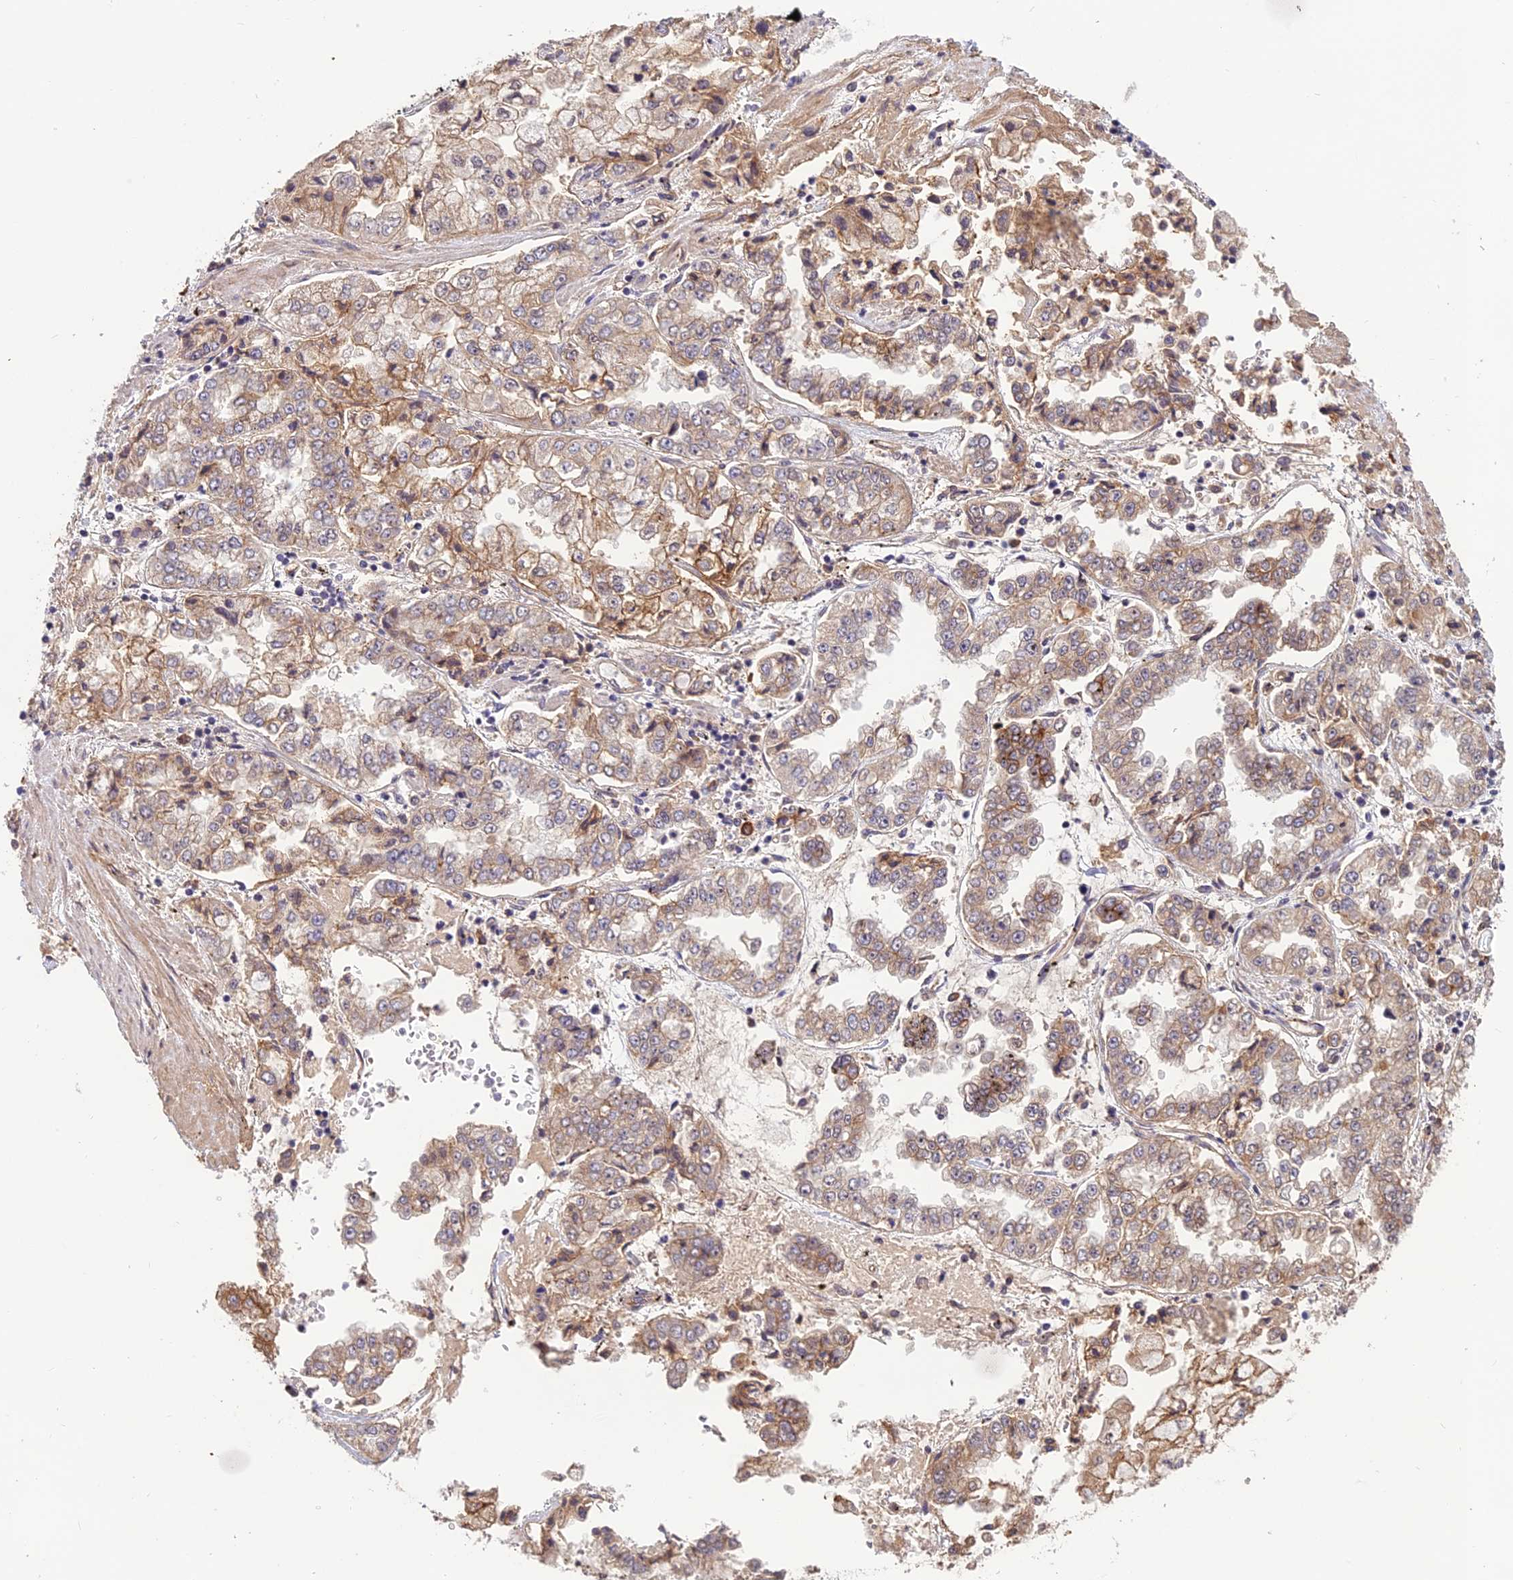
{"staining": {"intensity": "moderate", "quantity": "25%-75%", "location": "cytoplasmic/membranous"}, "tissue": "stomach cancer", "cell_type": "Tumor cells", "image_type": "cancer", "snomed": [{"axis": "morphology", "description": "Adenocarcinoma, NOS"}, {"axis": "topography", "description": "Stomach"}], "caption": "Immunohistochemical staining of adenocarcinoma (stomach) displays moderate cytoplasmic/membranous protein staining in approximately 25%-75% of tumor cells. (Brightfield microscopy of DAB IHC at high magnification).", "gene": "TSPAN15", "patient": {"sex": "male", "age": 76}}